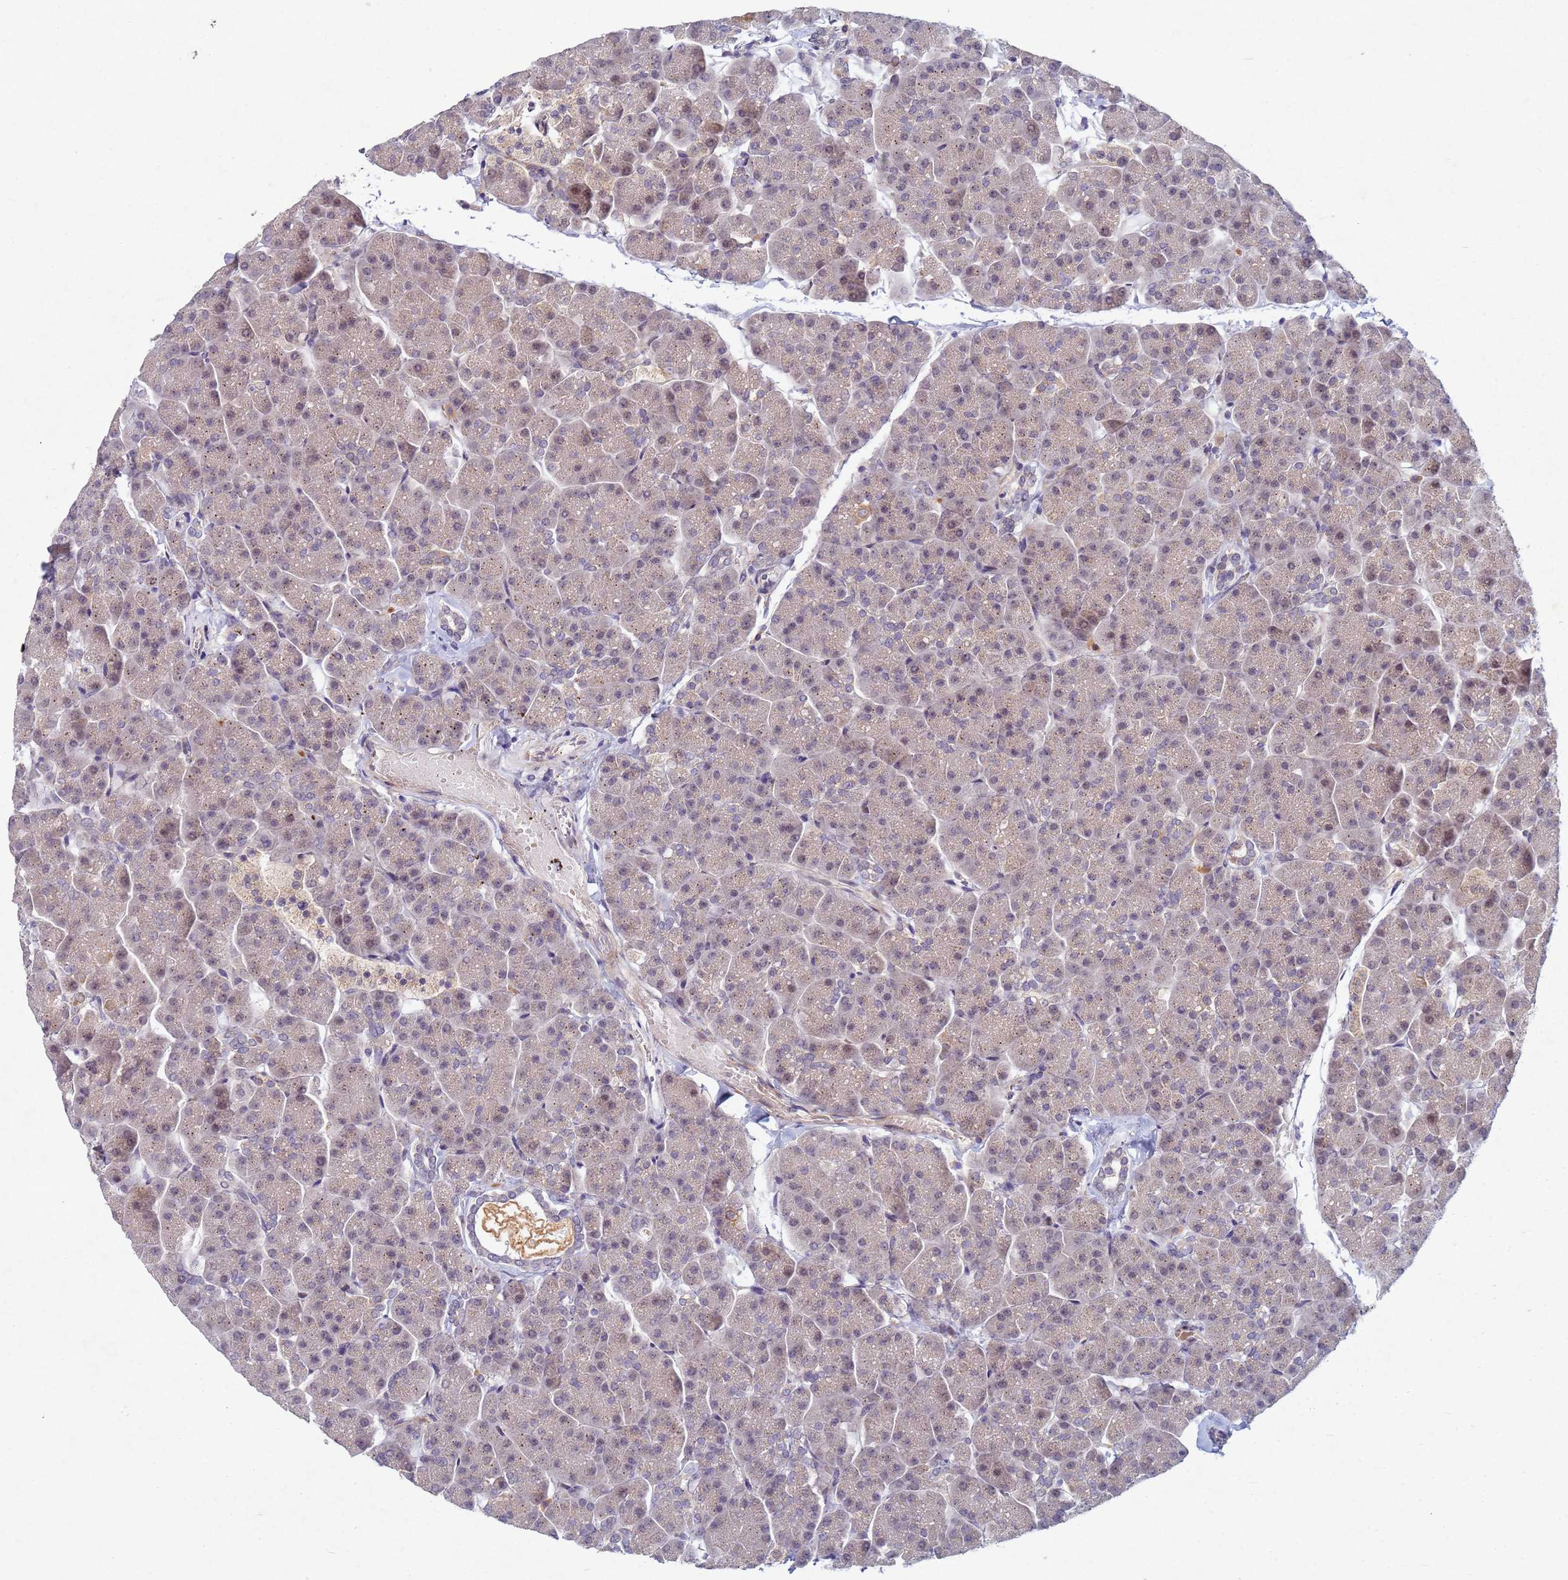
{"staining": {"intensity": "moderate", "quantity": "<25%", "location": "cytoplasmic/membranous"}, "tissue": "pancreas", "cell_type": "Exocrine glandular cells", "image_type": "normal", "snomed": [{"axis": "morphology", "description": "Normal tissue, NOS"}, {"axis": "topography", "description": "Pancreas"}, {"axis": "topography", "description": "Peripheral nerve tissue"}], "caption": "Exocrine glandular cells show low levels of moderate cytoplasmic/membranous expression in about <25% of cells in benign human pancreas. Nuclei are stained in blue.", "gene": "TNPO2", "patient": {"sex": "male", "age": 54}}